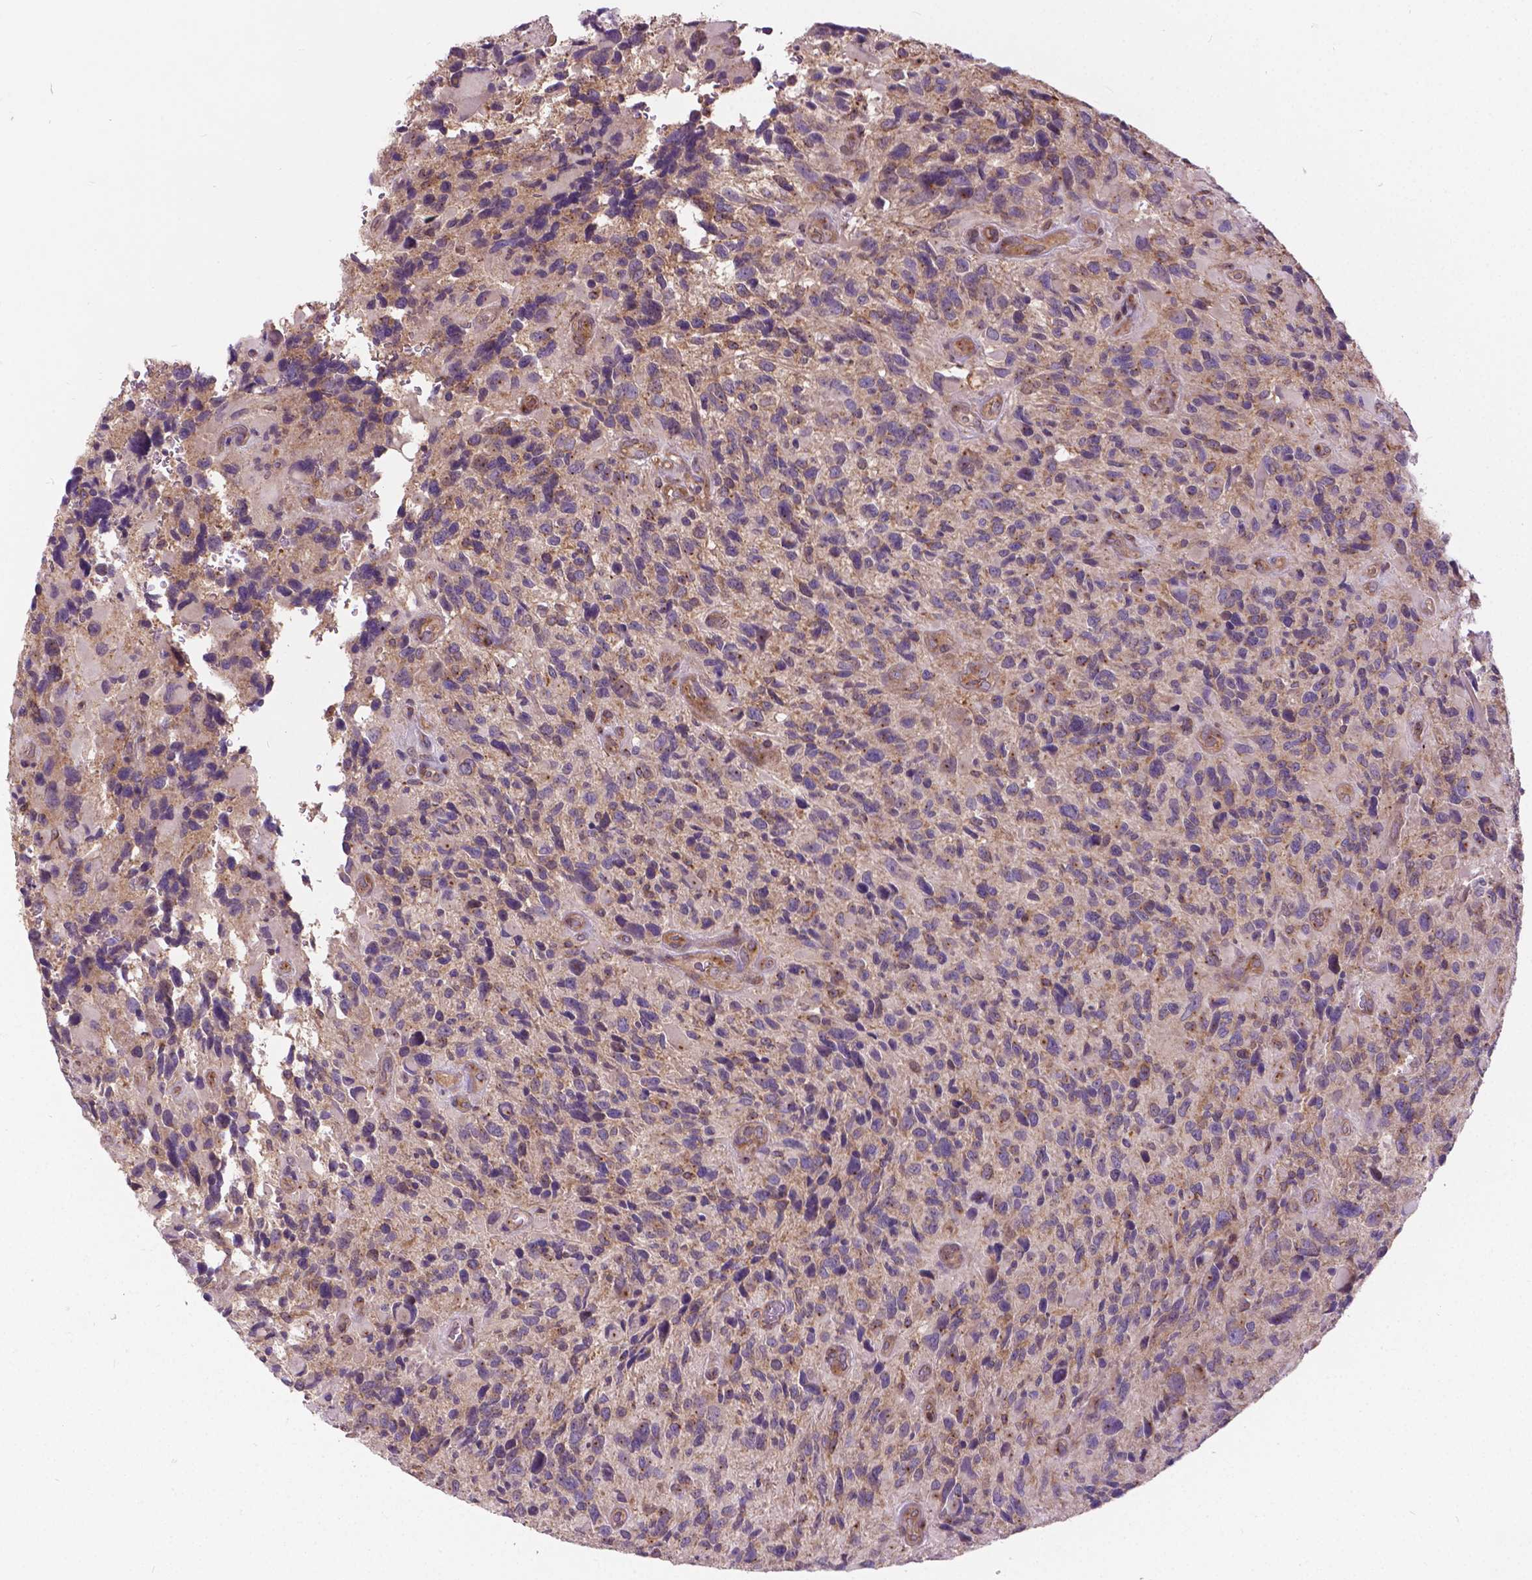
{"staining": {"intensity": "weak", "quantity": ">75%", "location": "cytoplasmic/membranous"}, "tissue": "glioma", "cell_type": "Tumor cells", "image_type": "cancer", "snomed": [{"axis": "morphology", "description": "Glioma, malignant, High grade"}, {"axis": "topography", "description": "Brain"}], "caption": "Malignant high-grade glioma stained with a protein marker shows weak staining in tumor cells.", "gene": "MZT1", "patient": {"sex": "male", "age": 46}}